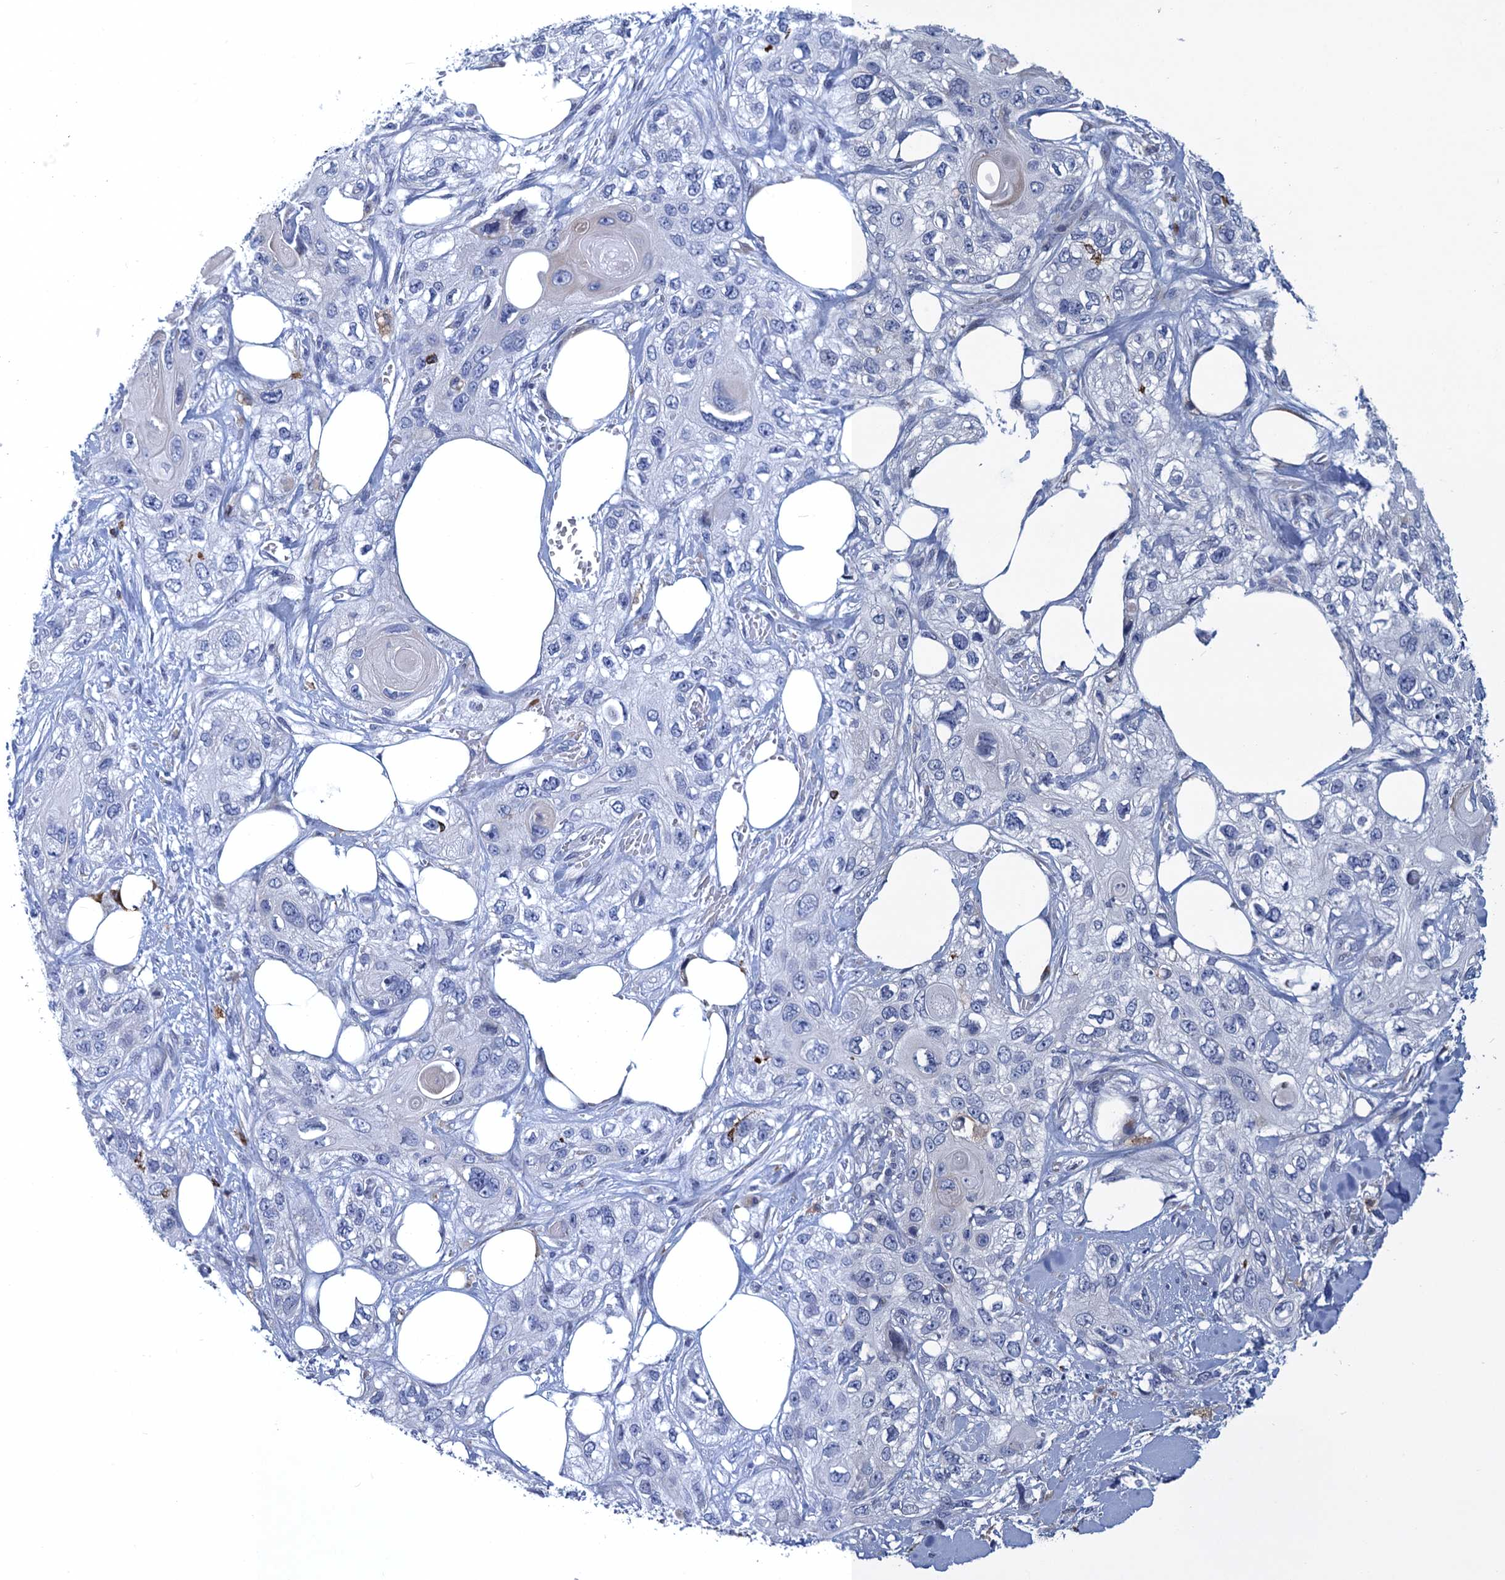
{"staining": {"intensity": "negative", "quantity": "none", "location": "none"}, "tissue": "skin cancer", "cell_type": "Tumor cells", "image_type": "cancer", "snomed": [{"axis": "morphology", "description": "Normal tissue, NOS"}, {"axis": "morphology", "description": "Squamous cell carcinoma, NOS"}, {"axis": "topography", "description": "Skin"}], "caption": "Histopathology image shows no protein positivity in tumor cells of squamous cell carcinoma (skin) tissue. (DAB immunohistochemistry (IHC), high magnification).", "gene": "DNHD1", "patient": {"sex": "male", "age": 72}}